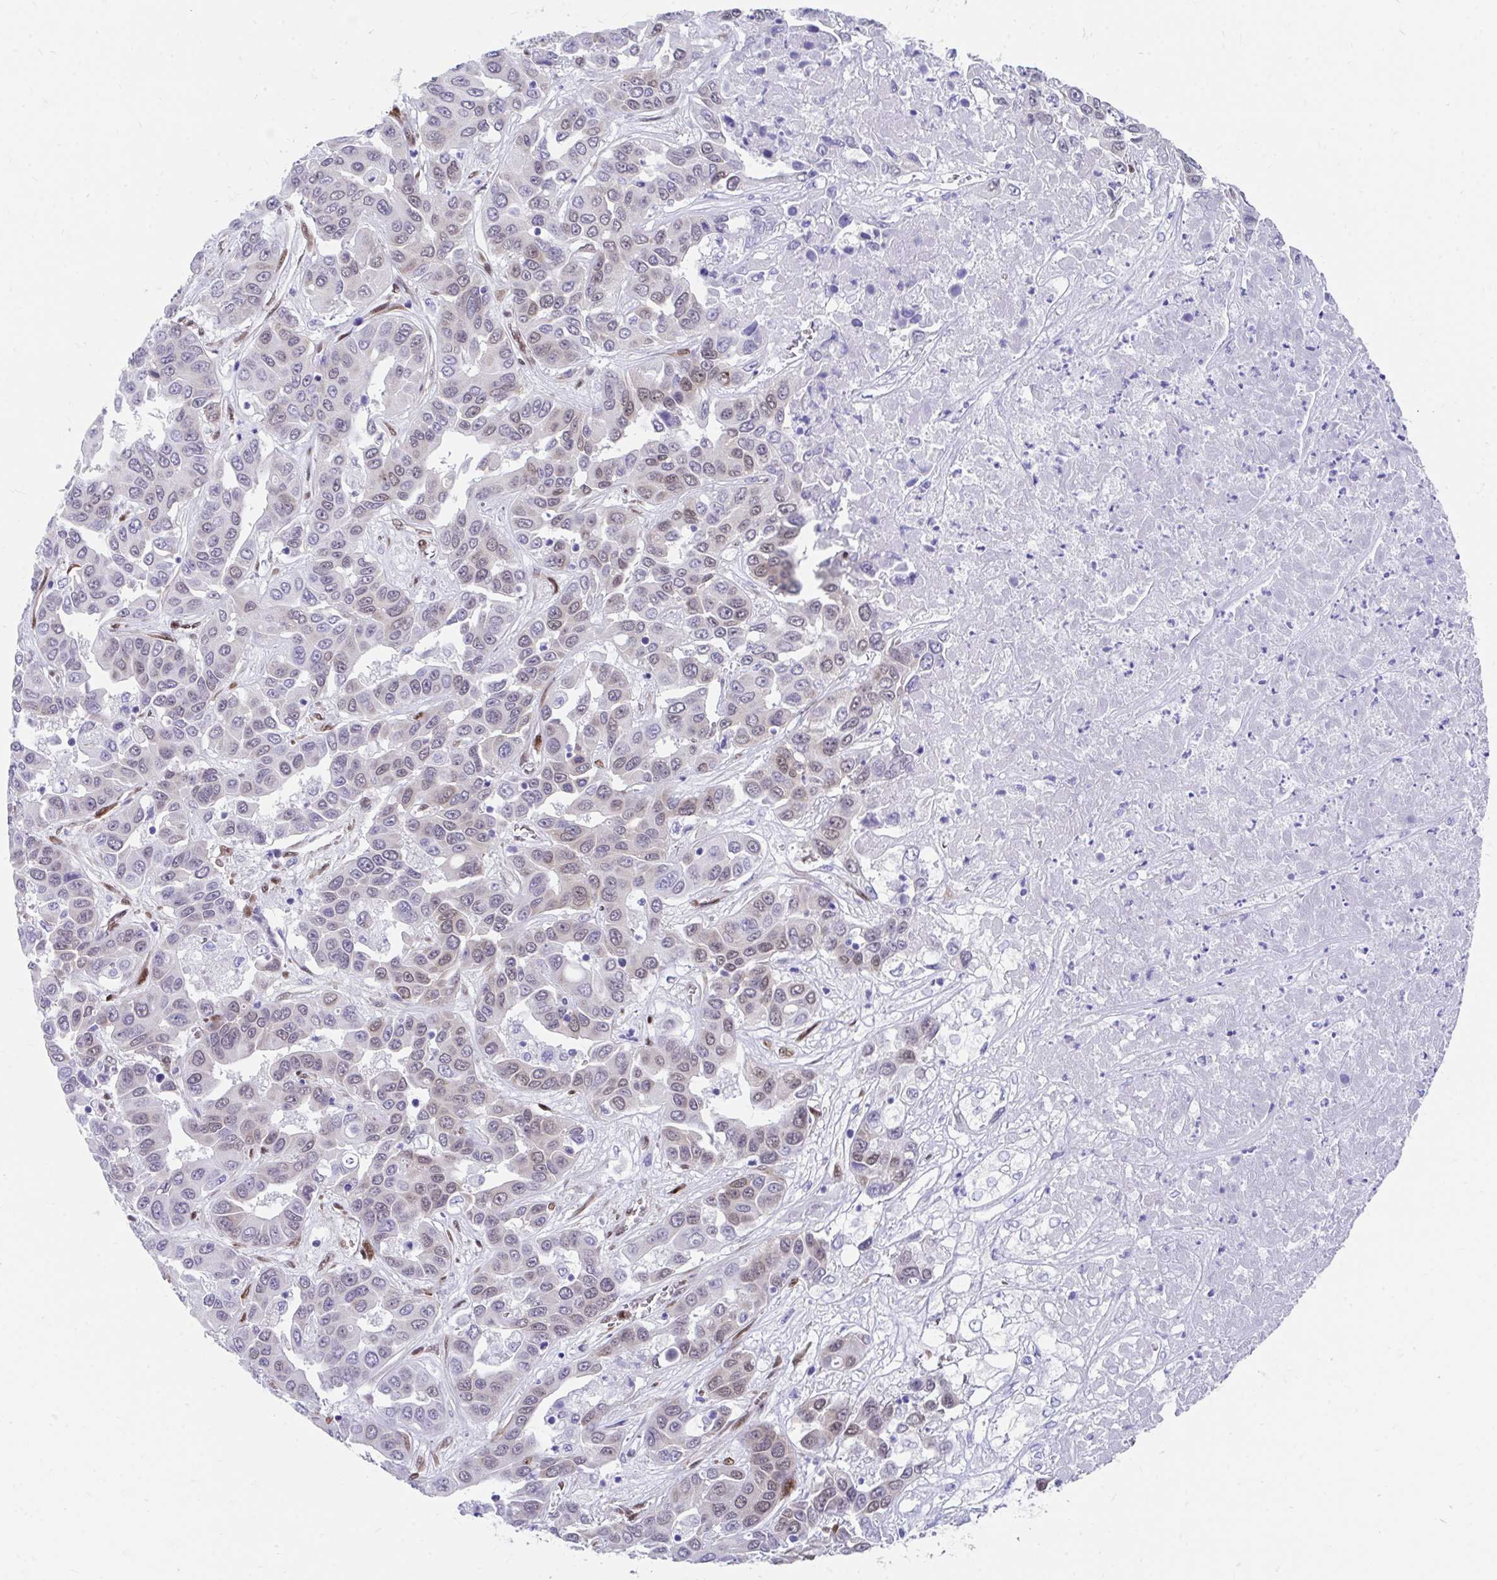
{"staining": {"intensity": "weak", "quantity": "<25%", "location": "nuclear"}, "tissue": "liver cancer", "cell_type": "Tumor cells", "image_type": "cancer", "snomed": [{"axis": "morphology", "description": "Cholangiocarcinoma"}, {"axis": "topography", "description": "Liver"}], "caption": "DAB (3,3'-diaminobenzidine) immunohistochemical staining of human liver cancer (cholangiocarcinoma) reveals no significant staining in tumor cells.", "gene": "RBPMS", "patient": {"sex": "female", "age": 52}}